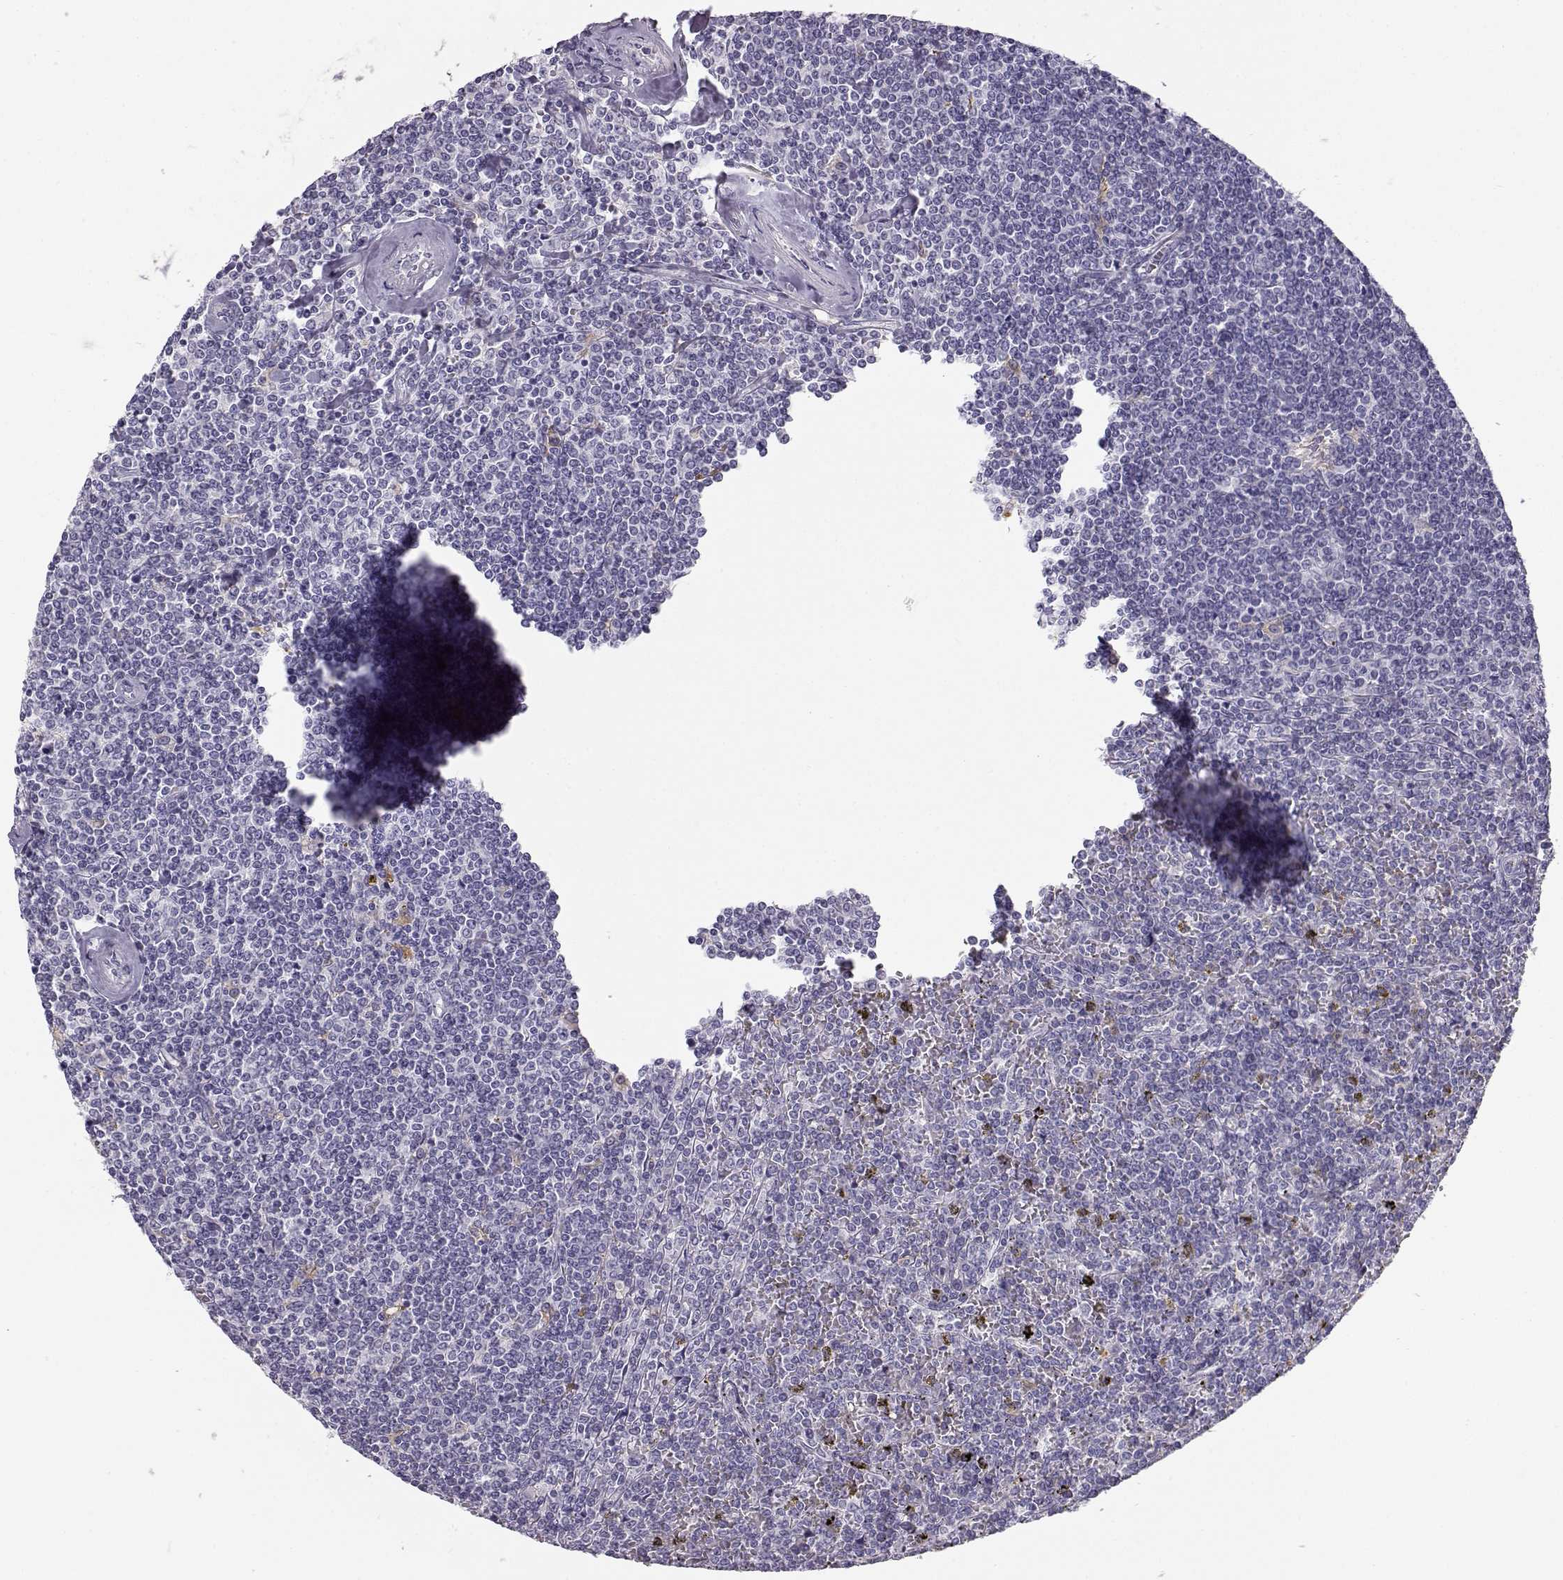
{"staining": {"intensity": "negative", "quantity": "none", "location": "none"}, "tissue": "lymphoma", "cell_type": "Tumor cells", "image_type": "cancer", "snomed": [{"axis": "morphology", "description": "Malignant lymphoma, non-Hodgkin's type, Low grade"}, {"axis": "topography", "description": "Spleen"}], "caption": "Tumor cells are negative for brown protein staining in lymphoma.", "gene": "NUTM1", "patient": {"sex": "female", "age": 19}}